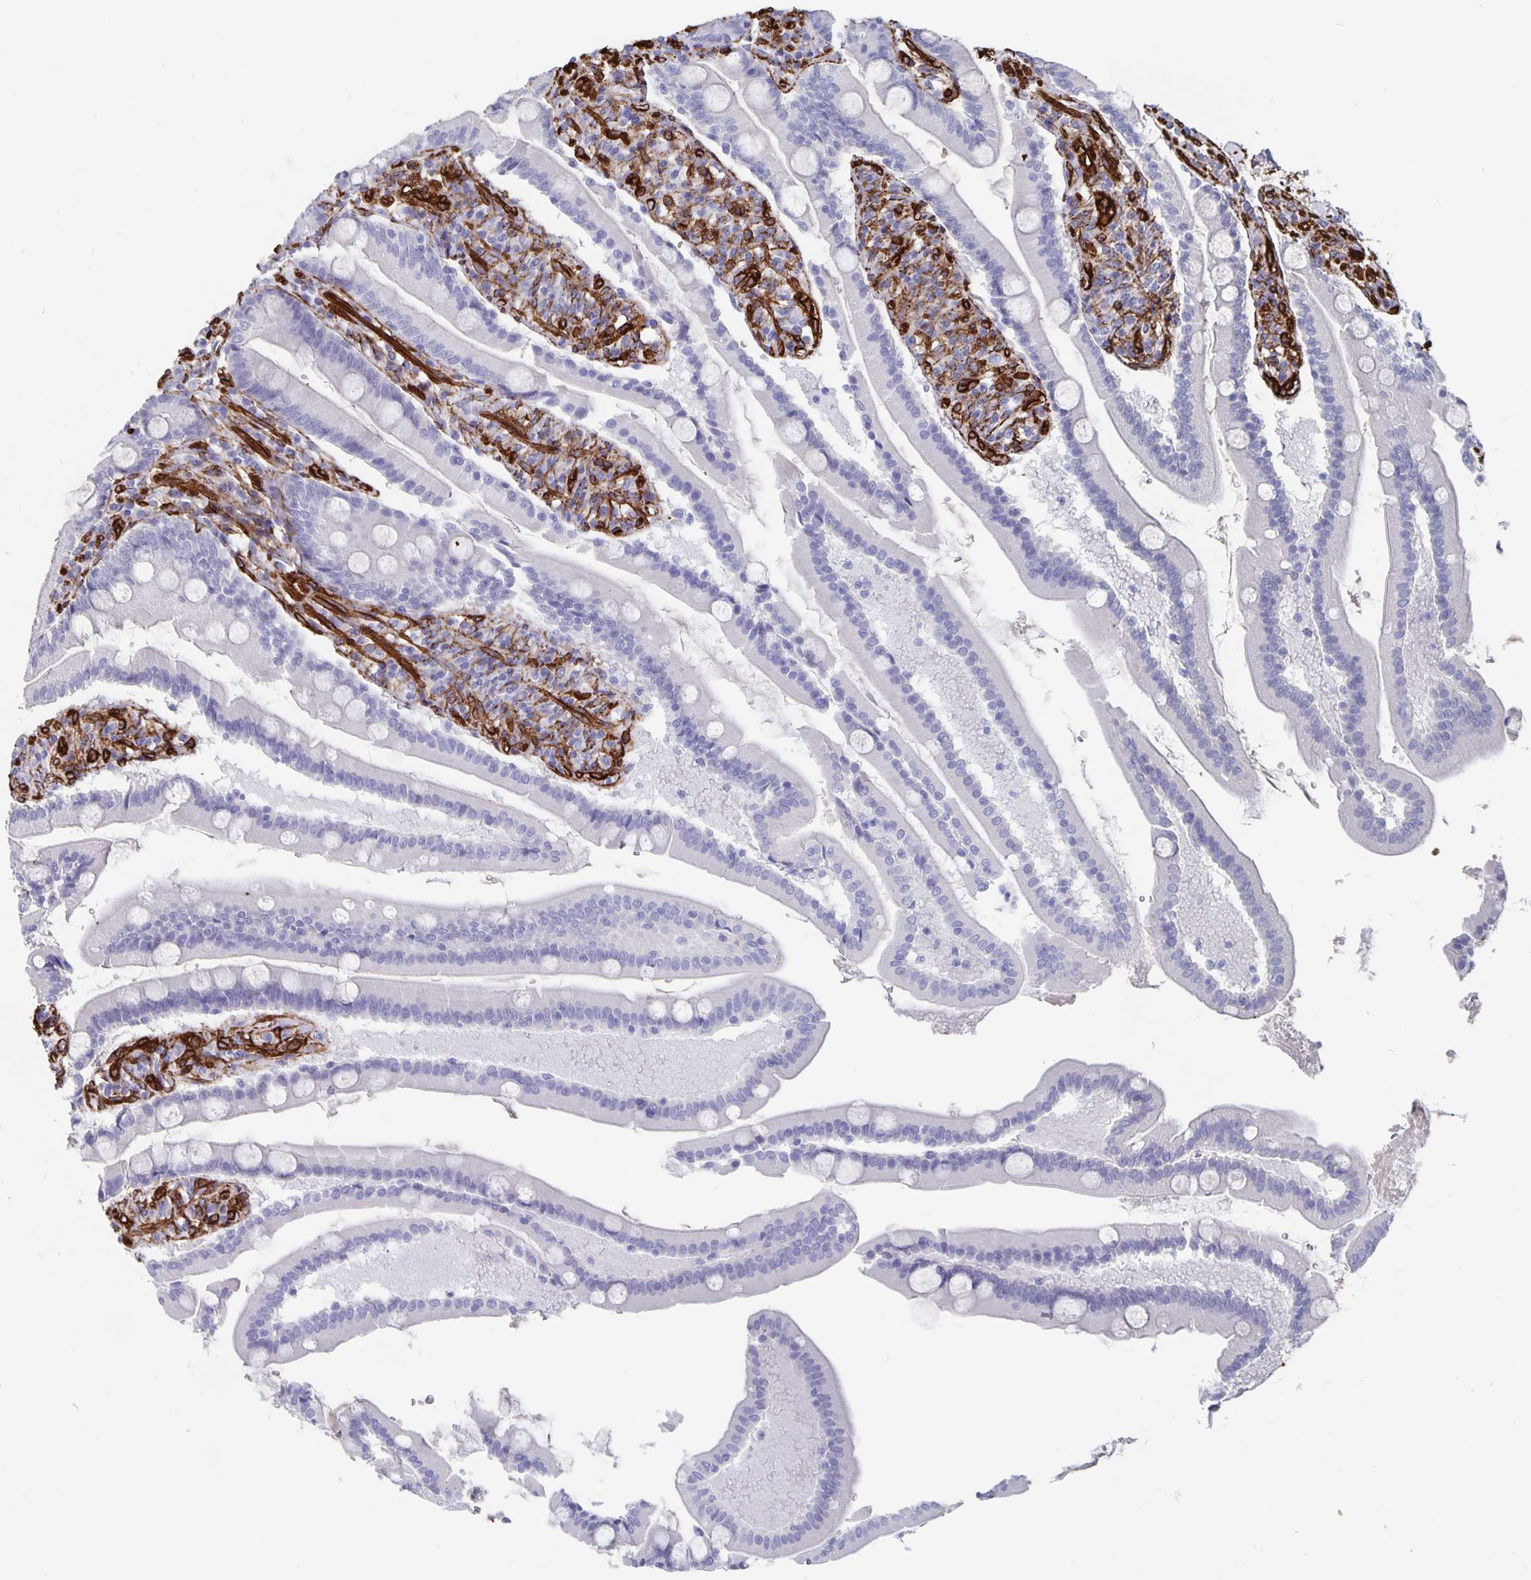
{"staining": {"intensity": "negative", "quantity": "none", "location": "none"}, "tissue": "duodenum", "cell_type": "Glandular cells", "image_type": "normal", "snomed": [{"axis": "morphology", "description": "Normal tissue, NOS"}, {"axis": "topography", "description": "Duodenum"}], "caption": "IHC of unremarkable duodenum demonstrates no expression in glandular cells. (DAB (3,3'-diaminobenzidine) IHC visualized using brightfield microscopy, high magnification).", "gene": "DCHS2", "patient": {"sex": "female", "age": 67}}